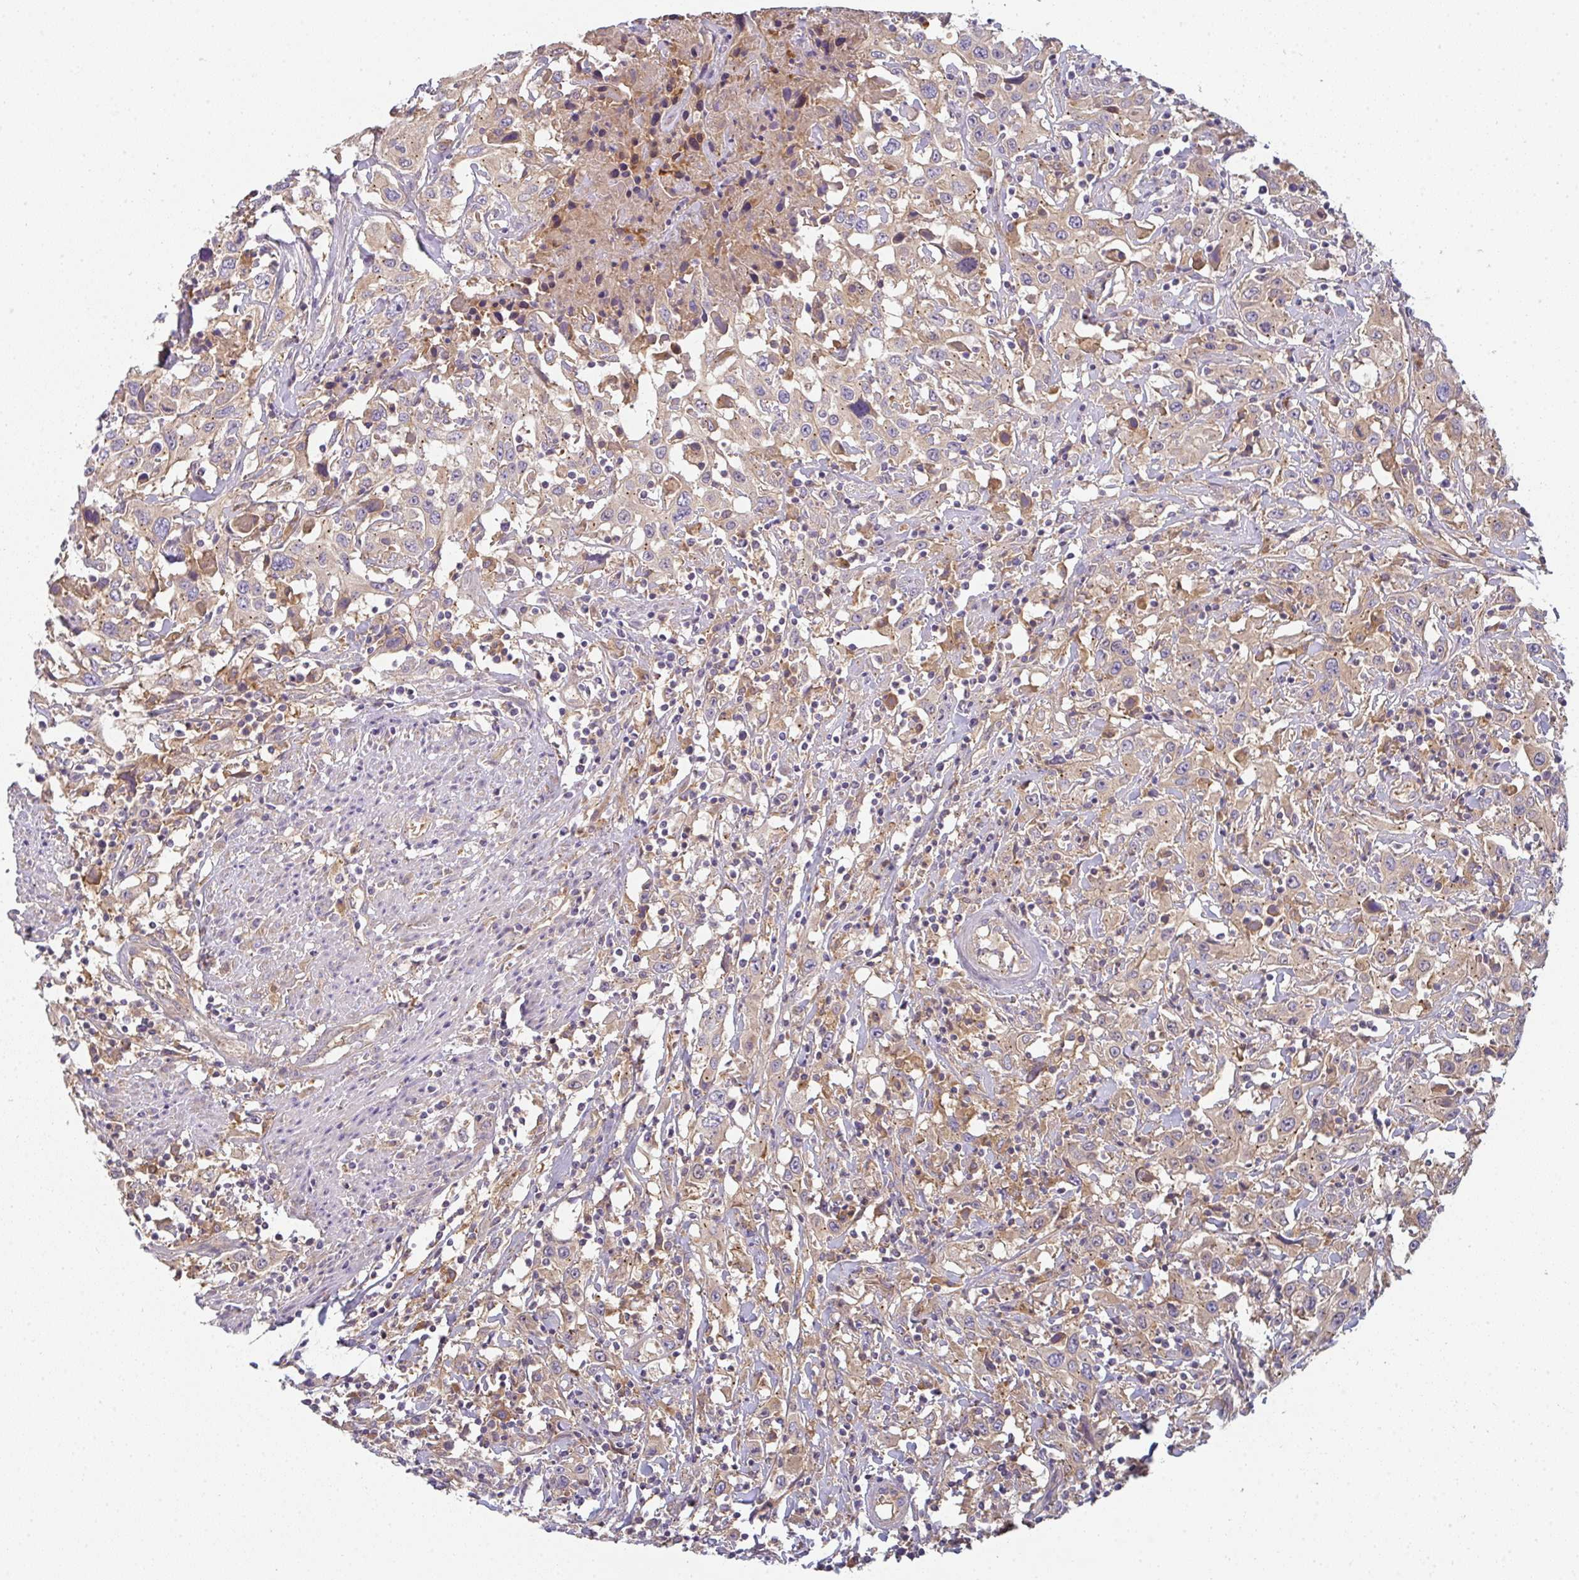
{"staining": {"intensity": "moderate", "quantity": ">75%", "location": "cytoplasmic/membranous"}, "tissue": "urothelial cancer", "cell_type": "Tumor cells", "image_type": "cancer", "snomed": [{"axis": "morphology", "description": "Urothelial carcinoma, High grade"}, {"axis": "topography", "description": "Urinary bladder"}], "caption": "Tumor cells display medium levels of moderate cytoplasmic/membranous positivity in approximately >75% of cells in urothelial cancer. (Stains: DAB (3,3'-diaminobenzidine) in brown, nuclei in blue, Microscopy: brightfield microscopy at high magnification).", "gene": "SNX5", "patient": {"sex": "male", "age": 61}}